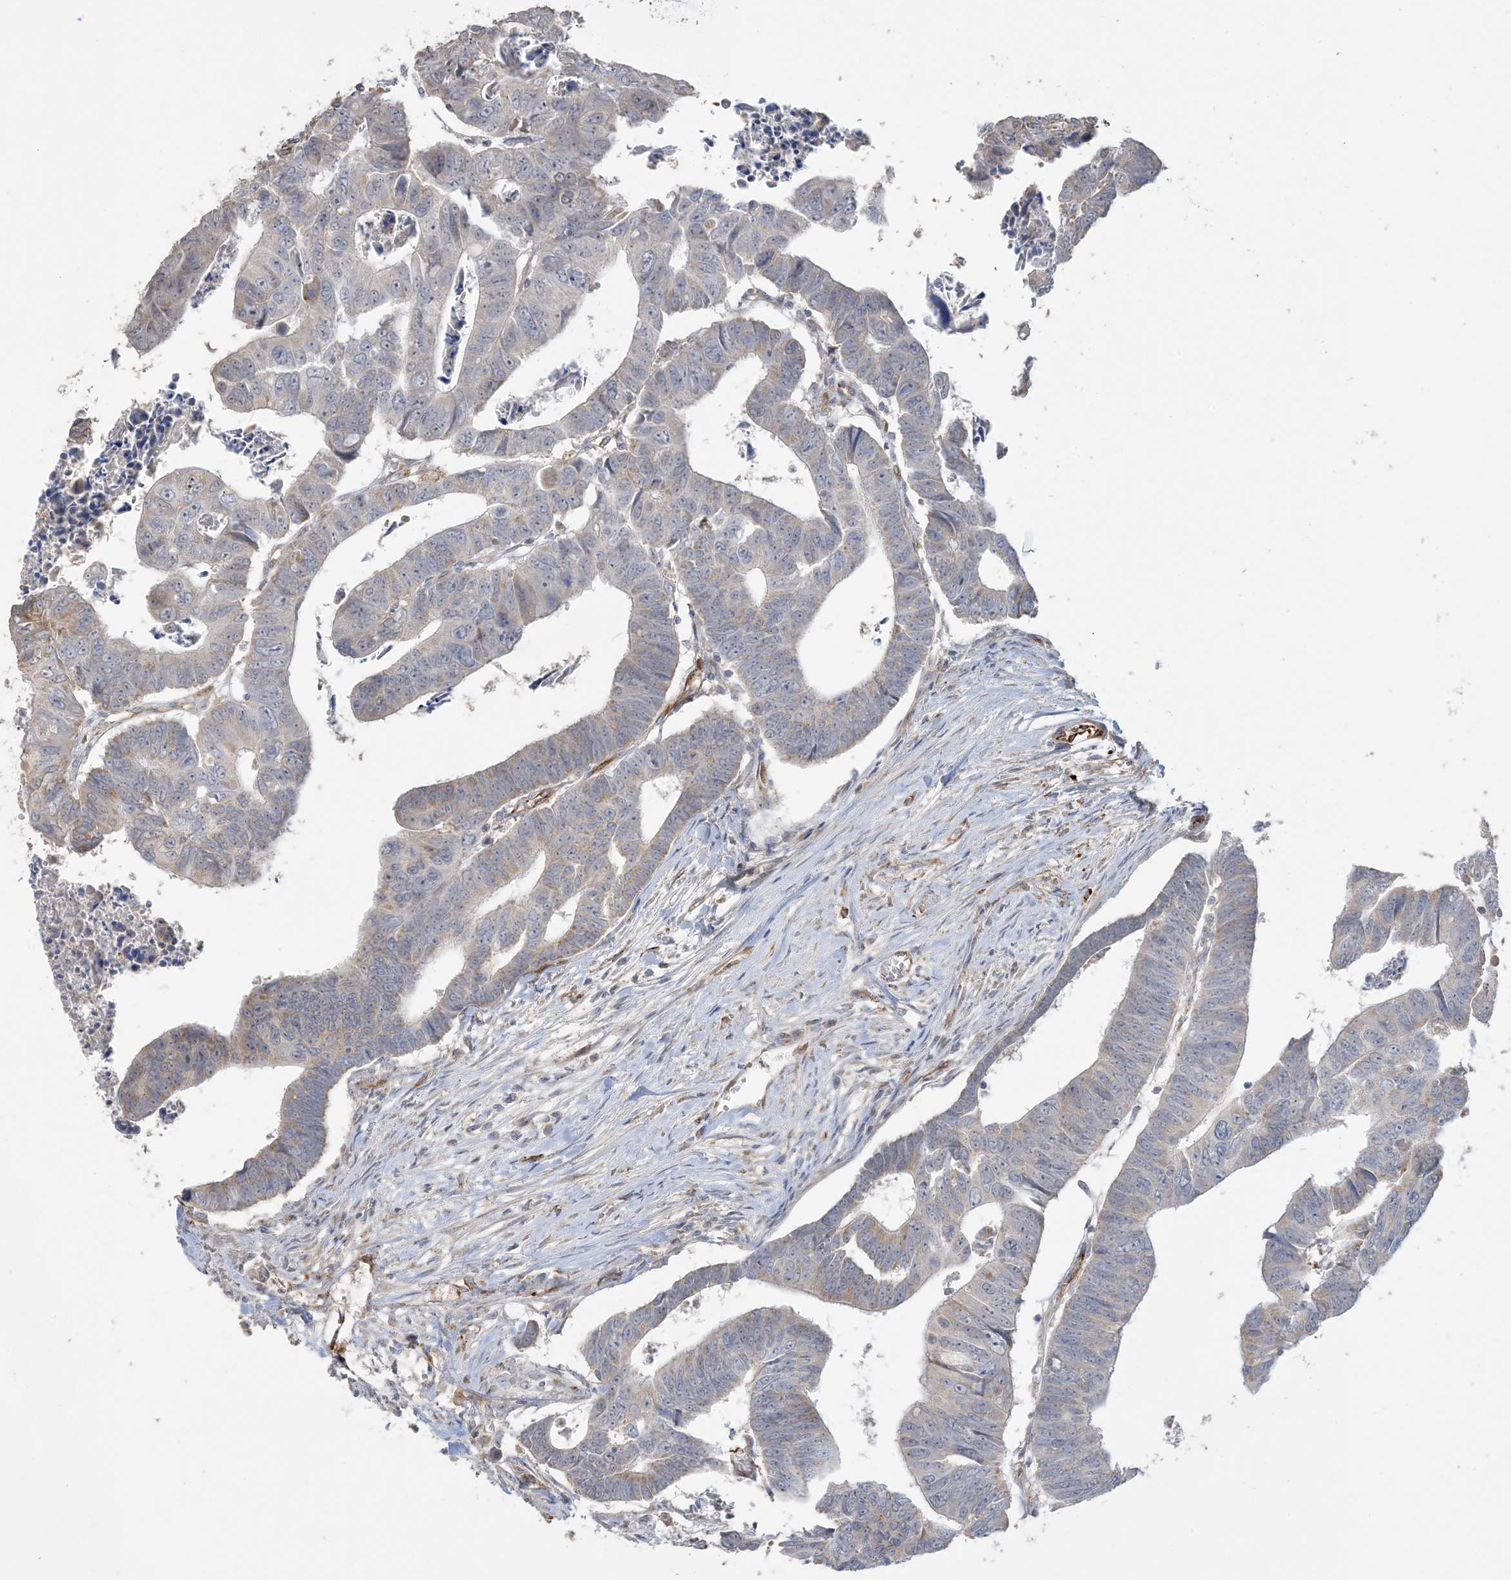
{"staining": {"intensity": "weak", "quantity": "<25%", "location": "cytoplasmic/membranous"}, "tissue": "colorectal cancer", "cell_type": "Tumor cells", "image_type": "cancer", "snomed": [{"axis": "morphology", "description": "Adenocarcinoma, NOS"}, {"axis": "topography", "description": "Rectum"}], "caption": "IHC image of neoplastic tissue: colorectal cancer (adenocarcinoma) stained with DAB shows no significant protein expression in tumor cells.", "gene": "AGA", "patient": {"sex": "female", "age": 65}}